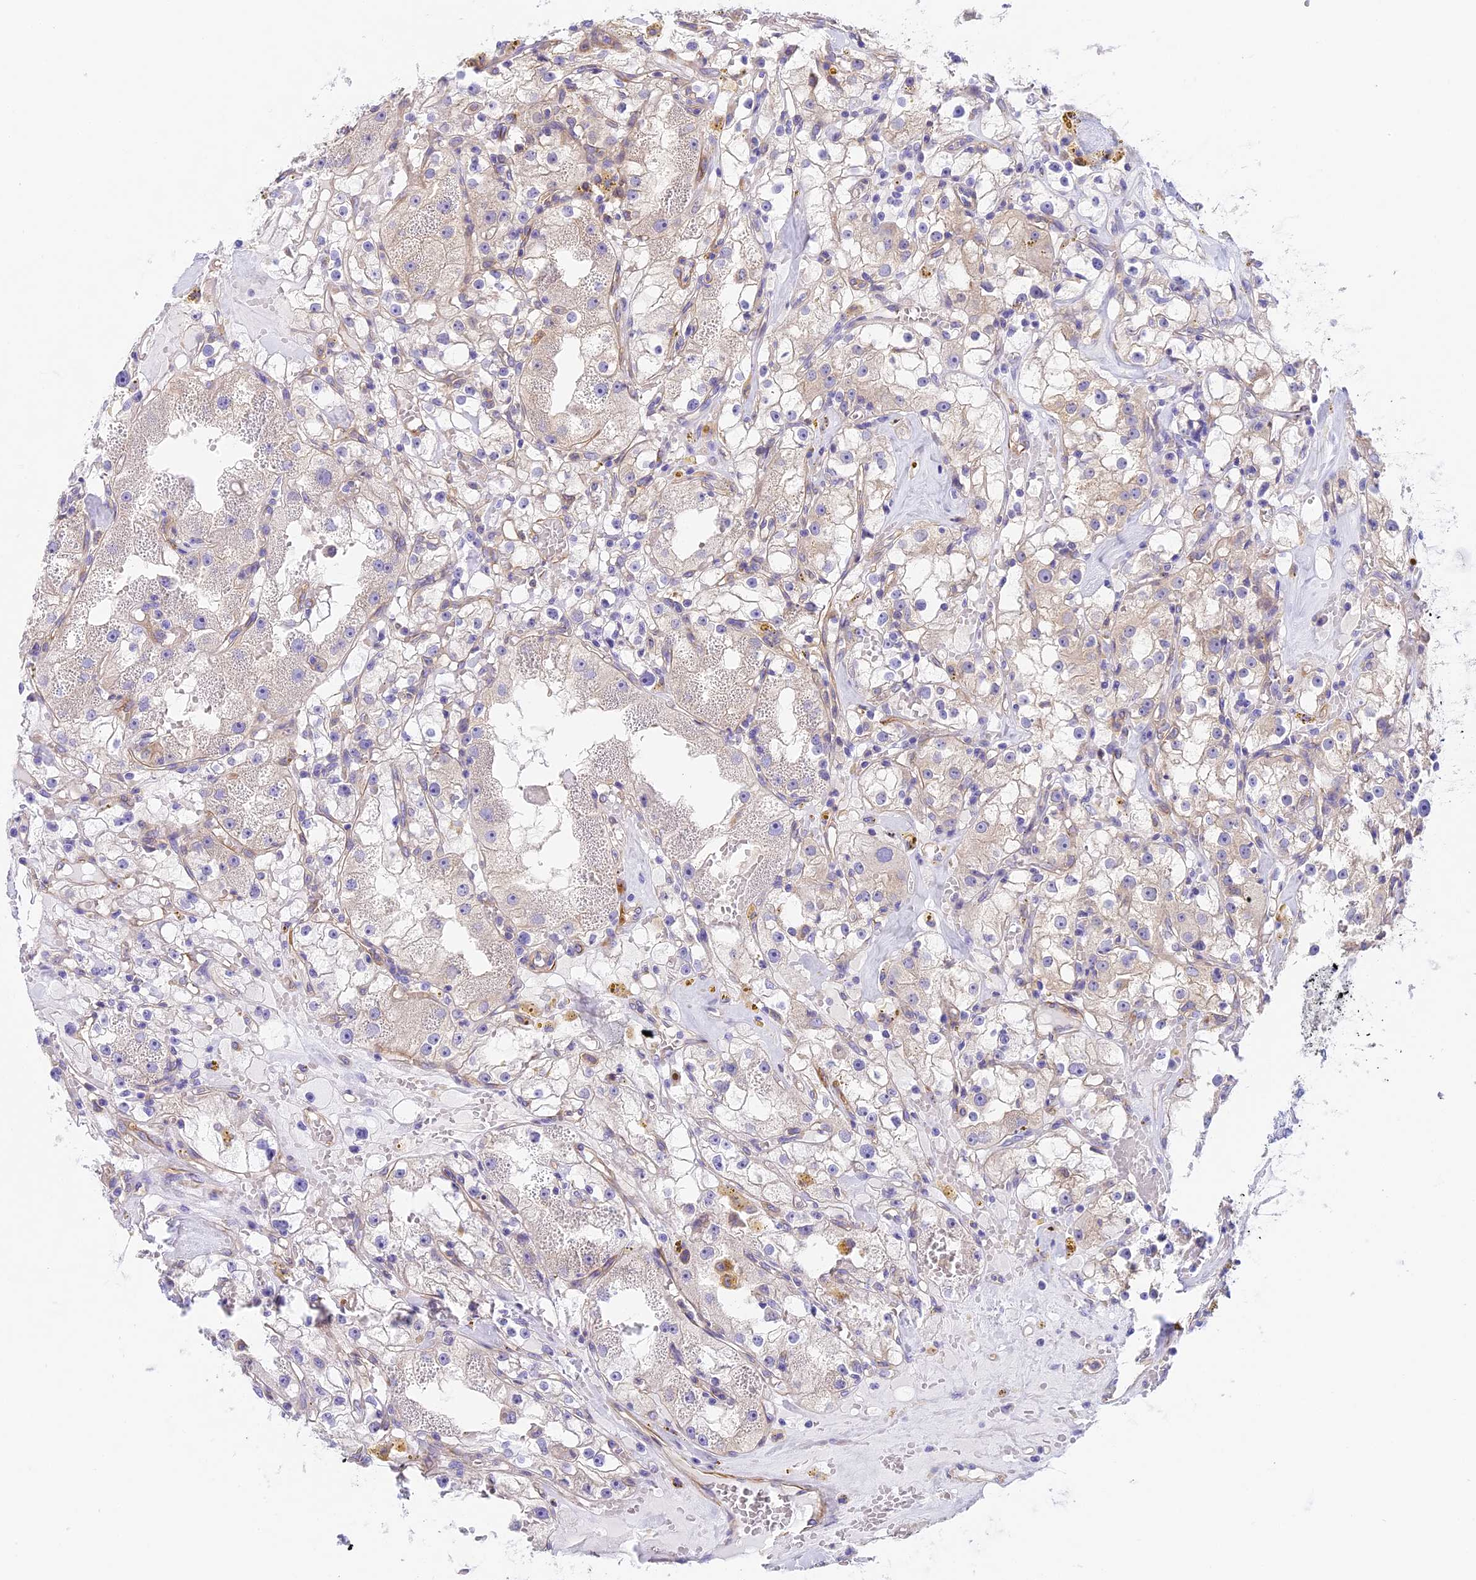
{"staining": {"intensity": "negative", "quantity": "none", "location": "none"}, "tissue": "renal cancer", "cell_type": "Tumor cells", "image_type": "cancer", "snomed": [{"axis": "morphology", "description": "Adenocarcinoma, NOS"}, {"axis": "topography", "description": "Kidney"}], "caption": "Renal cancer (adenocarcinoma) was stained to show a protein in brown. There is no significant expression in tumor cells.", "gene": "HOMER3", "patient": {"sex": "male", "age": 56}}